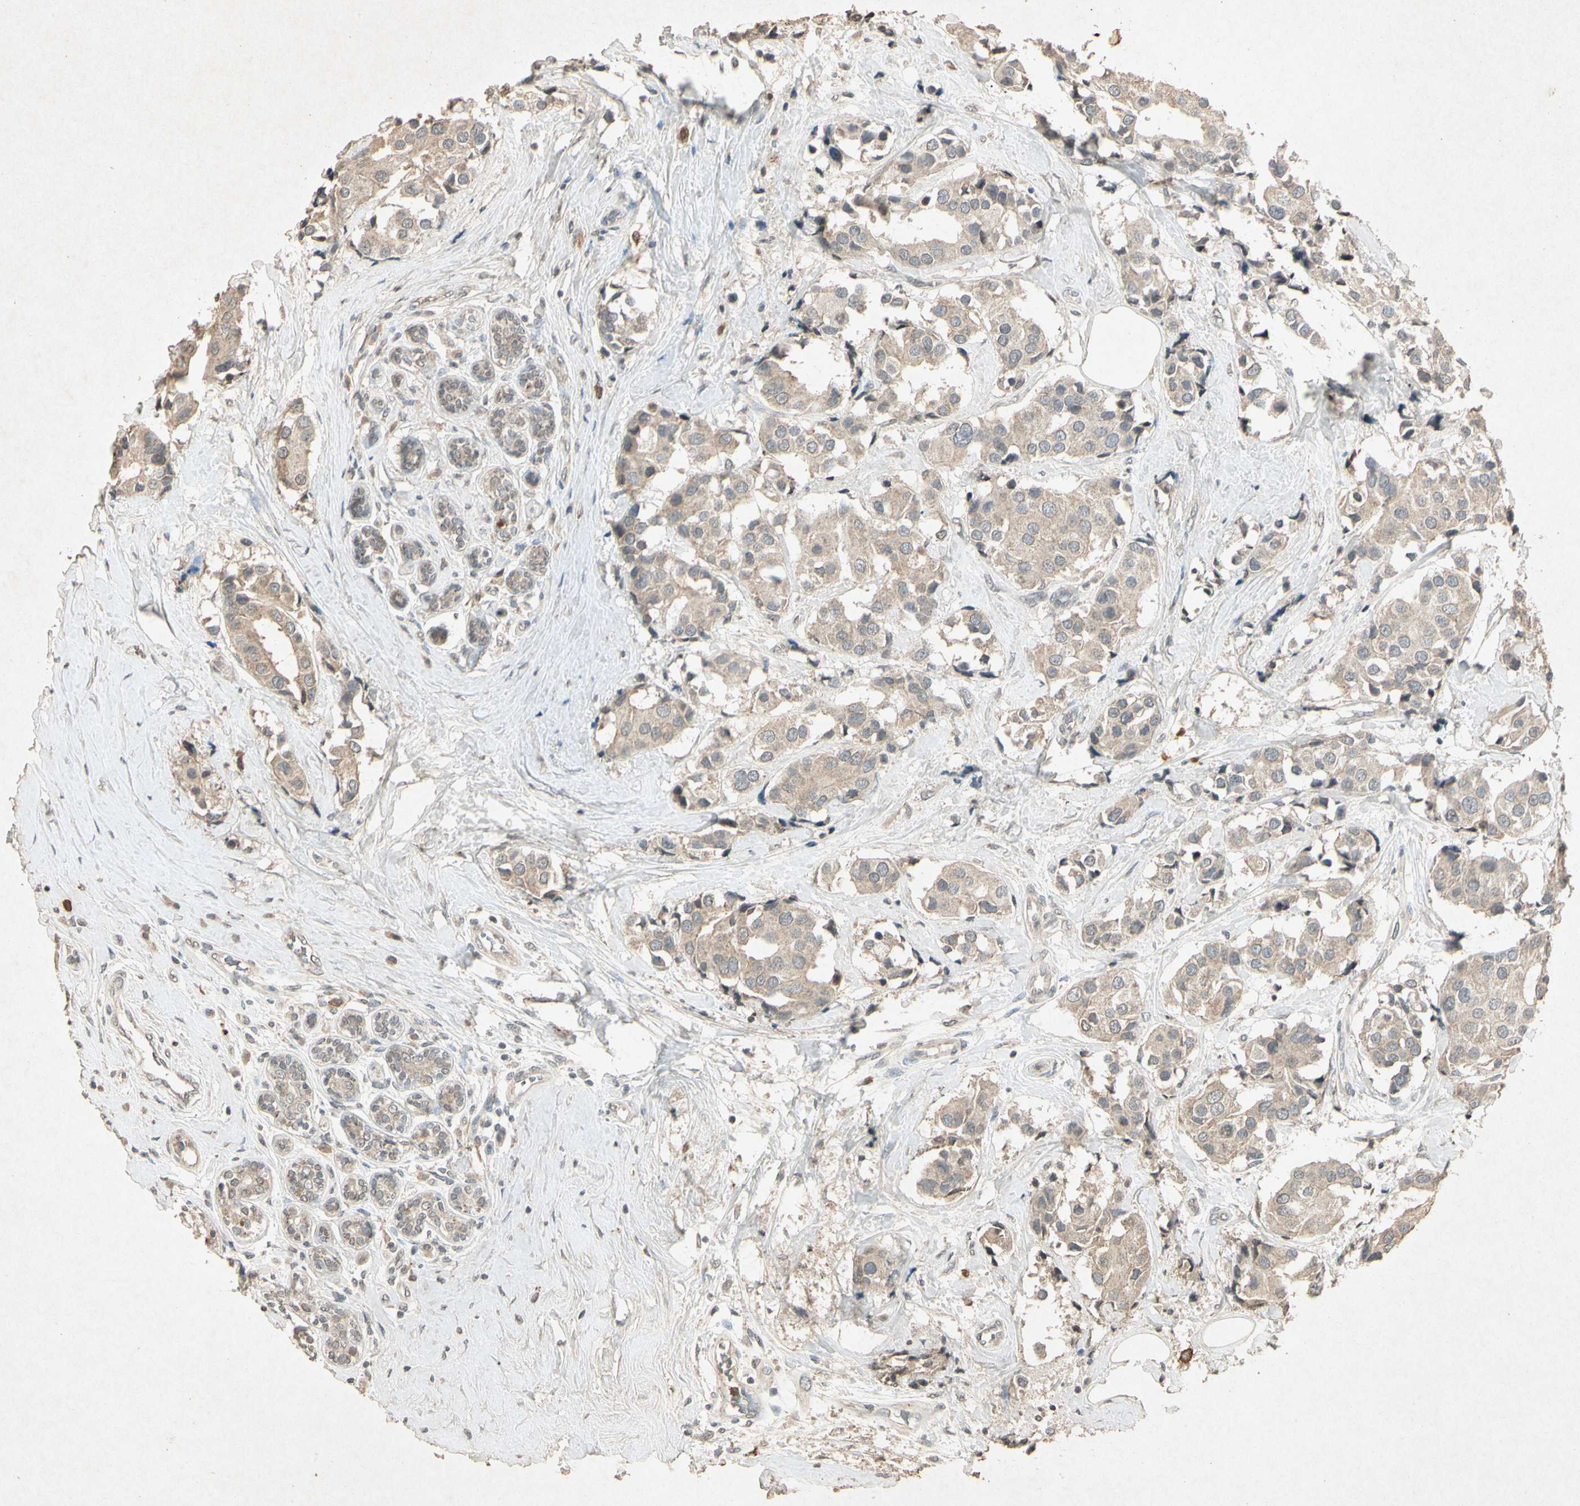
{"staining": {"intensity": "weak", "quantity": ">75%", "location": "cytoplasmic/membranous"}, "tissue": "breast cancer", "cell_type": "Tumor cells", "image_type": "cancer", "snomed": [{"axis": "morphology", "description": "Normal tissue, NOS"}, {"axis": "morphology", "description": "Duct carcinoma"}, {"axis": "topography", "description": "Breast"}], "caption": "Tumor cells demonstrate weak cytoplasmic/membranous staining in approximately >75% of cells in breast cancer (invasive ductal carcinoma).", "gene": "MSRB1", "patient": {"sex": "female", "age": 39}}